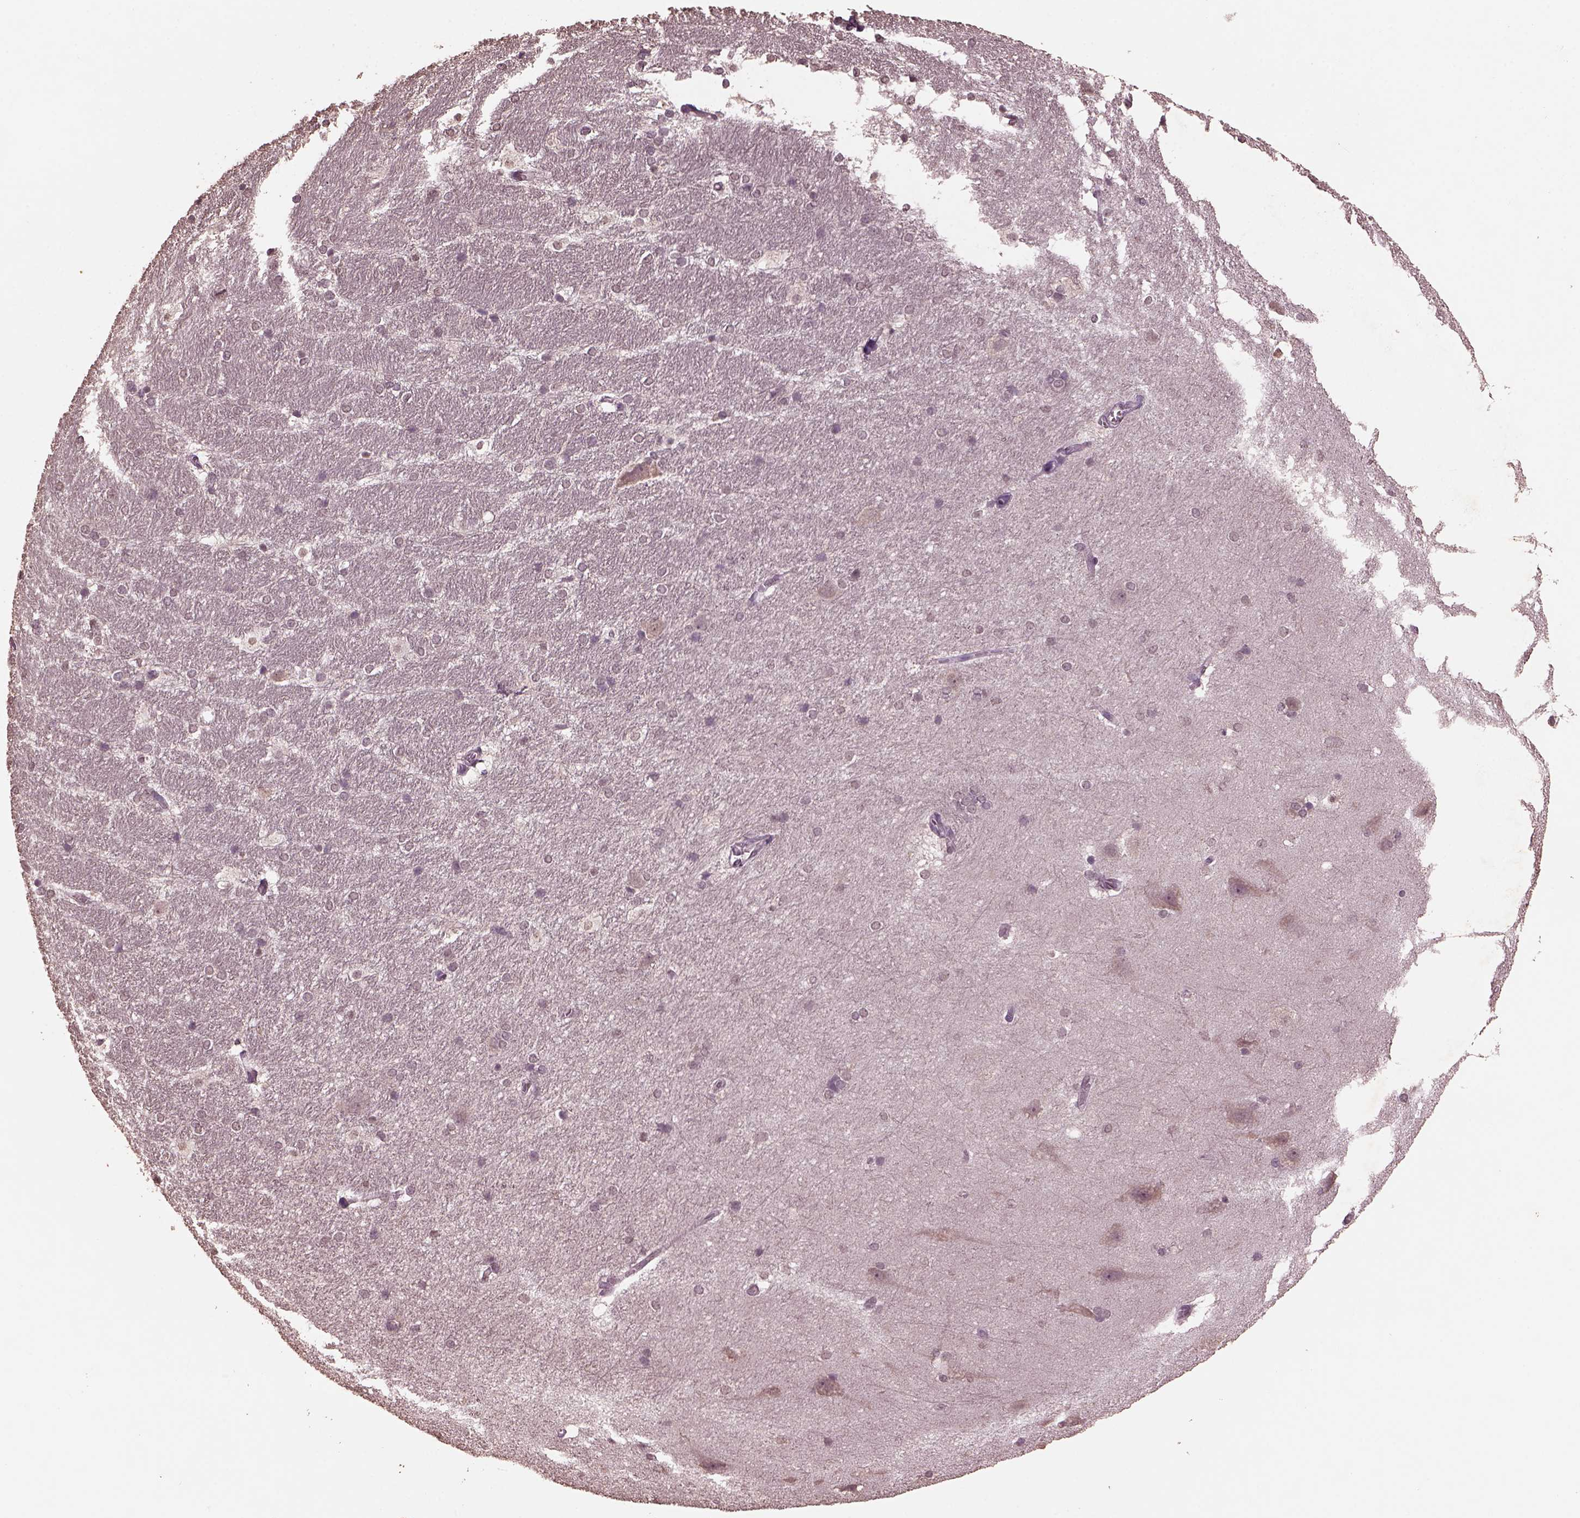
{"staining": {"intensity": "negative", "quantity": "none", "location": "none"}, "tissue": "hippocampus", "cell_type": "Glial cells", "image_type": "normal", "snomed": [{"axis": "morphology", "description": "Normal tissue, NOS"}, {"axis": "topography", "description": "Cerebral cortex"}, {"axis": "topography", "description": "Hippocampus"}], "caption": "Normal hippocampus was stained to show a protein in brown. There is no significant staining in glial cells. Nuclei are stained in blue.", "gene": "CPT1C", "patient": {"sex": "female", "age": 19}}